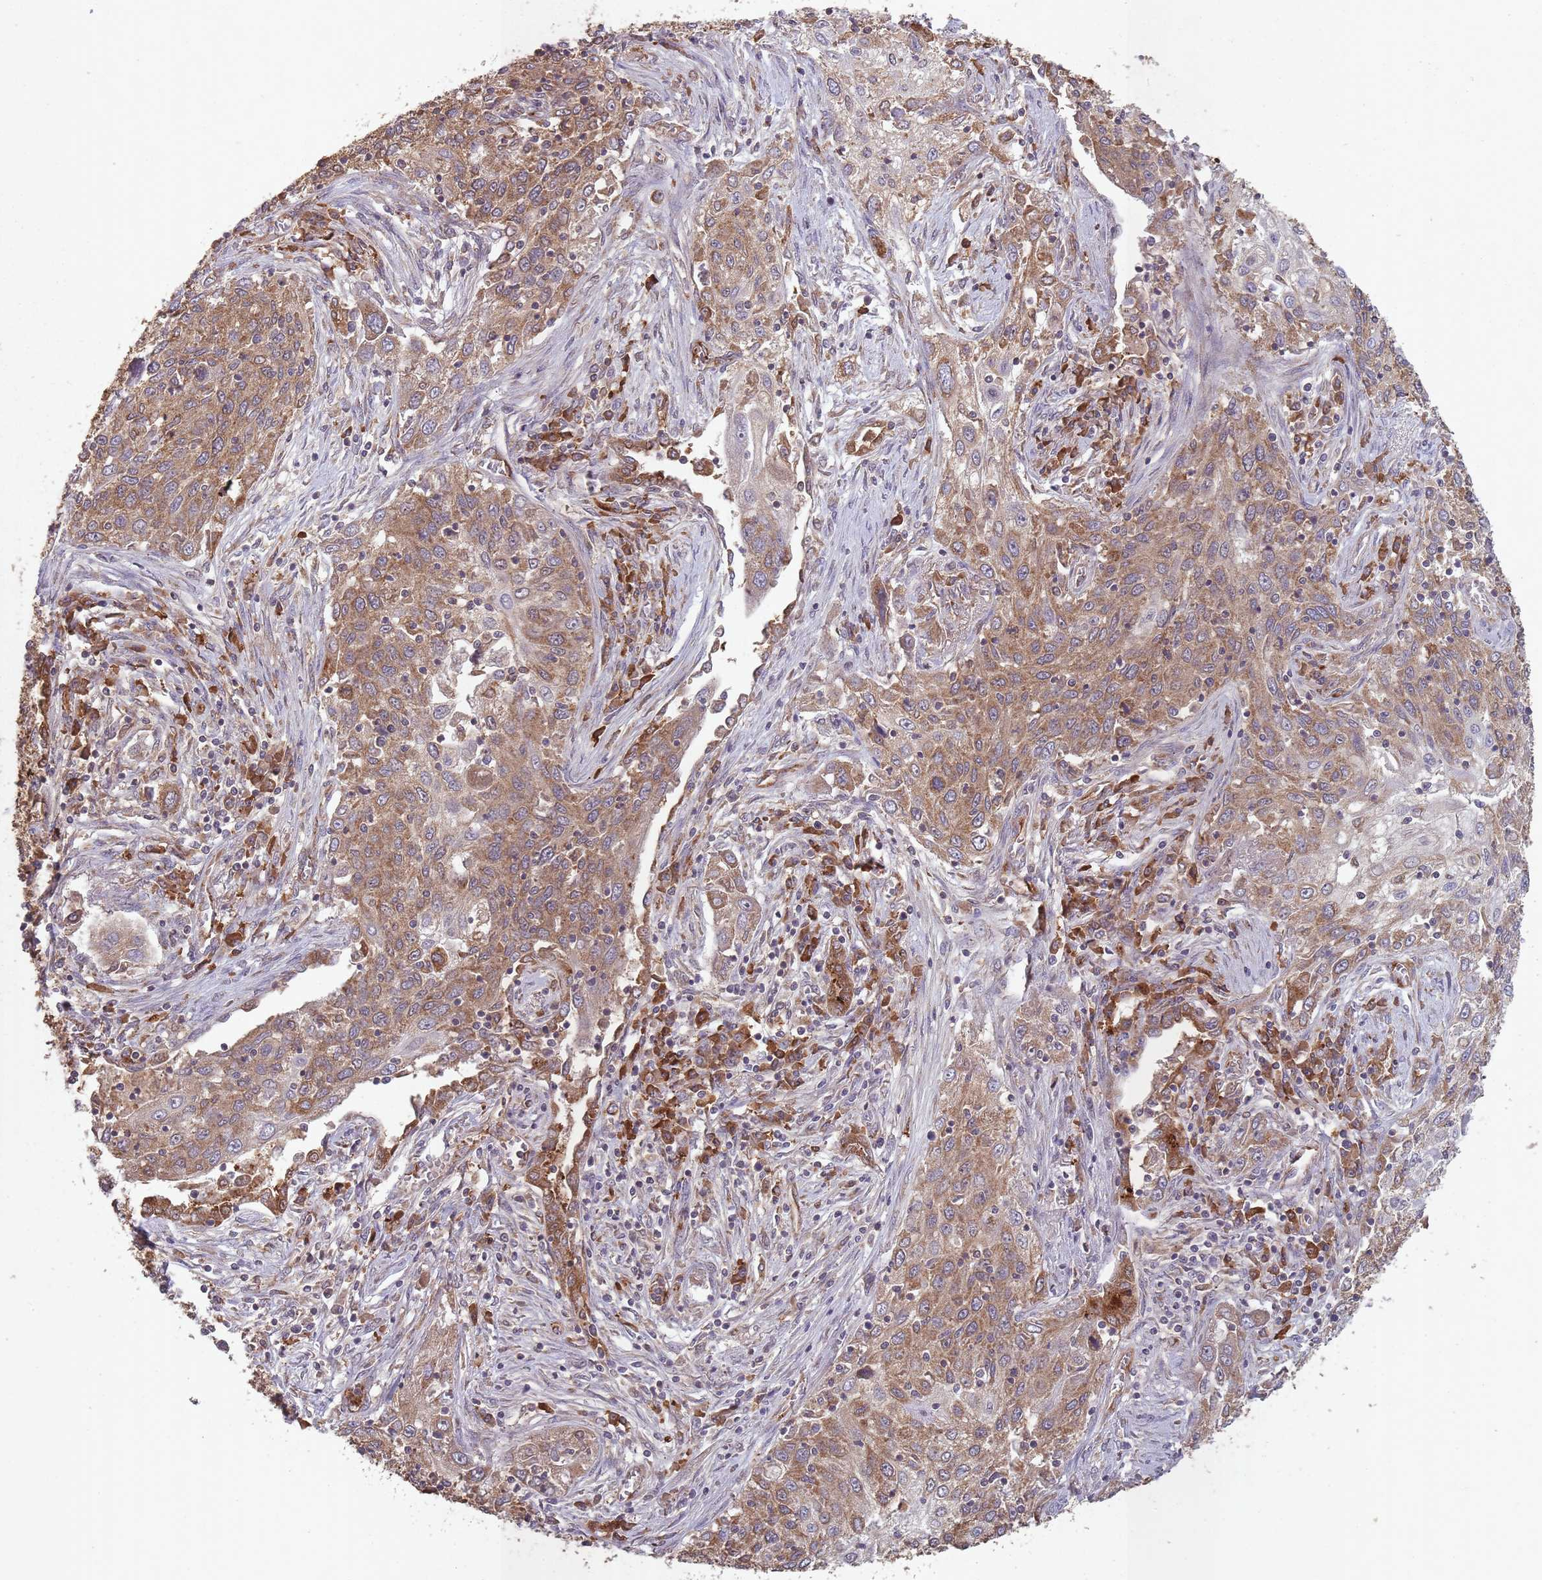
{"staining": {"intensity": "moderate", "quantity": ">75%", "location": "cytoplasmic/membranous"}, "tissue": "lung cancer", "cell_type": "Tumor cells", "image_type": "cancer", "snomed": [{"axis": "morphology", "description": "Squamous cell carcinoma, NOS"}, {"axis": "topography", "description": "Lung"}], "caption": "The histopathology image reveals a brown stain indicating the presence of a protein in the cytoplasmic/membranous of tumor cells in lung cancer (squamous cell carcinoma).", "gene": "SANBR", "patient": {"sex": "female", "age": 69}}